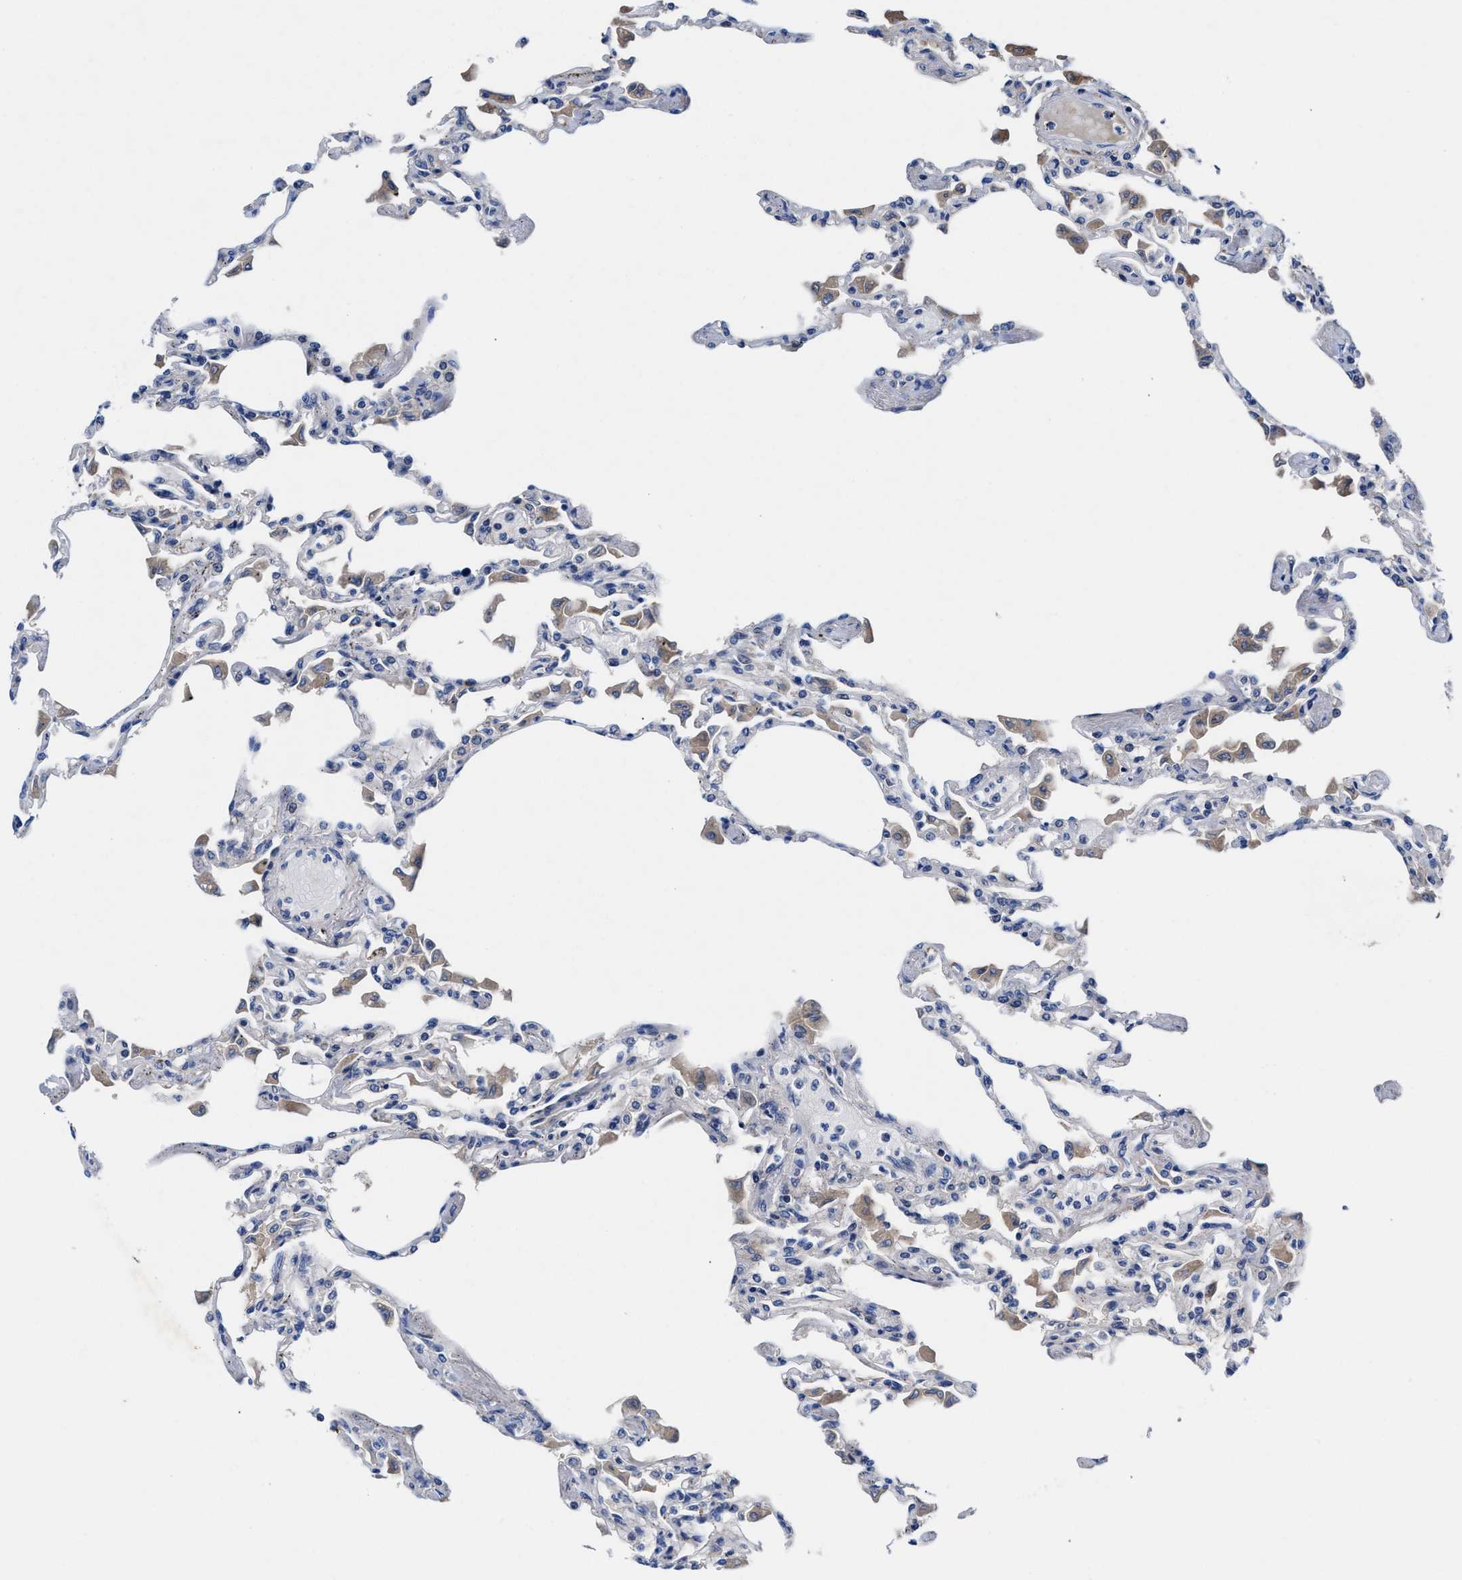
{"staining": {"intensity": "weak", "quantity": "<25%", "location": "cytoplasmic/membranous"}, "tissue": "lung", "cell_type": "Alveolar cells", "image_type": "normal", "snomed": [{"axis": "morphology", "description": "Normal tissue, NOS"}, {"axis": "topography", "description": "Bronchus"}, {"axis": "topography", "description": "Lung"}], "caption": "An immunohistochemistry histopathology image of unremarkable lung is shown. There is no staining in alveolar cells of lung. (DAB (3,3'-diaminobenzidine) immunohistochemistry with hematoxylin counter stain).", "gene": "DHRS13", "patient": {"sex": "female", "age": 49}}